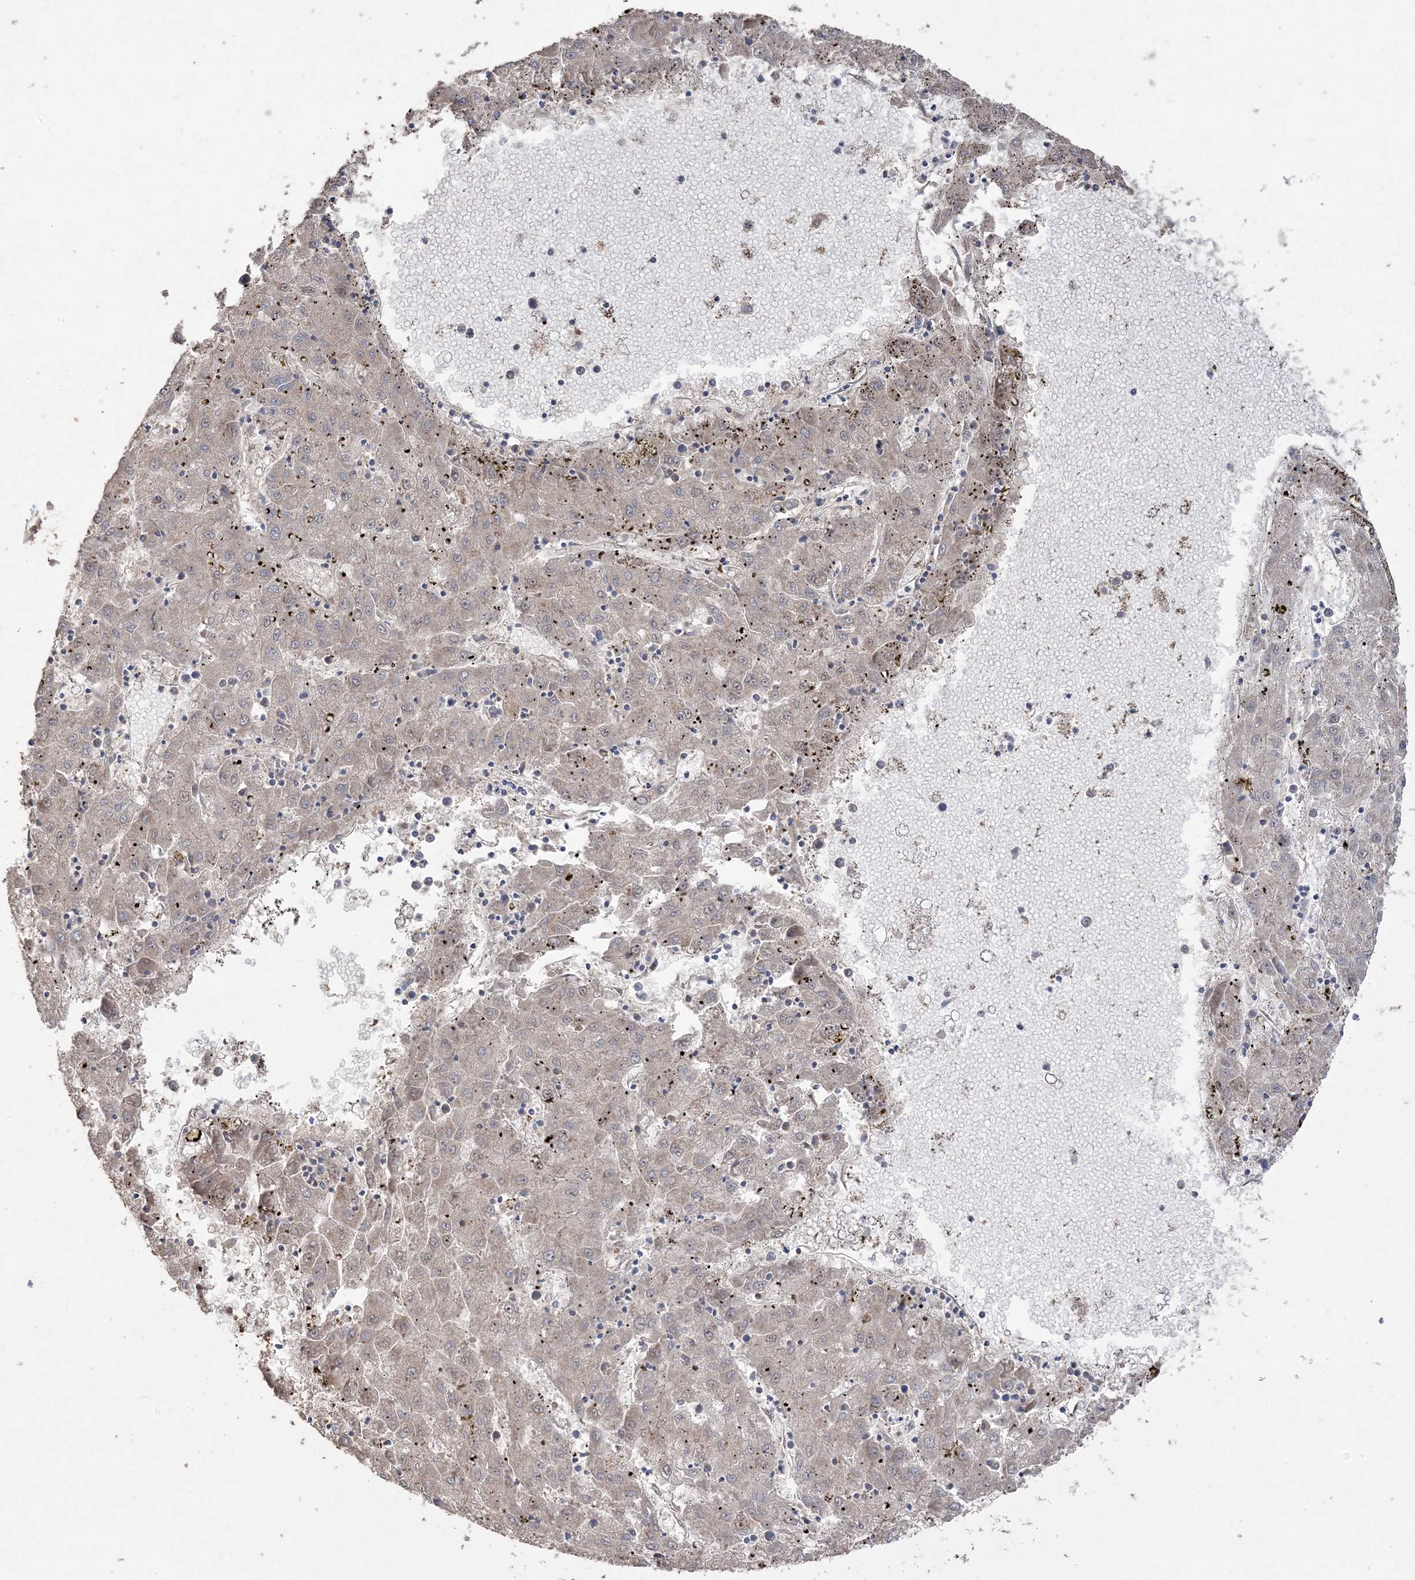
{"staining": {"intensity": "weak", "quantity": "<25%", "location": "cytoplasmic/membranous"}, "tissue": "liver cancer", "cell_type": "Tumor cells", "image_type": "cancer", "snomed": [{"axis": "morphology", "description": "Carcinoma, Hepatocellular, NOS"}, {"axis": "topography", "description": "Liver"}], "caption": "Human liver cancer stained for a protein using immunohistochemistry reveals no positivity in tumor cells.", "gene": "PPOX", "patient": {"sex": "male", "age": 72}}